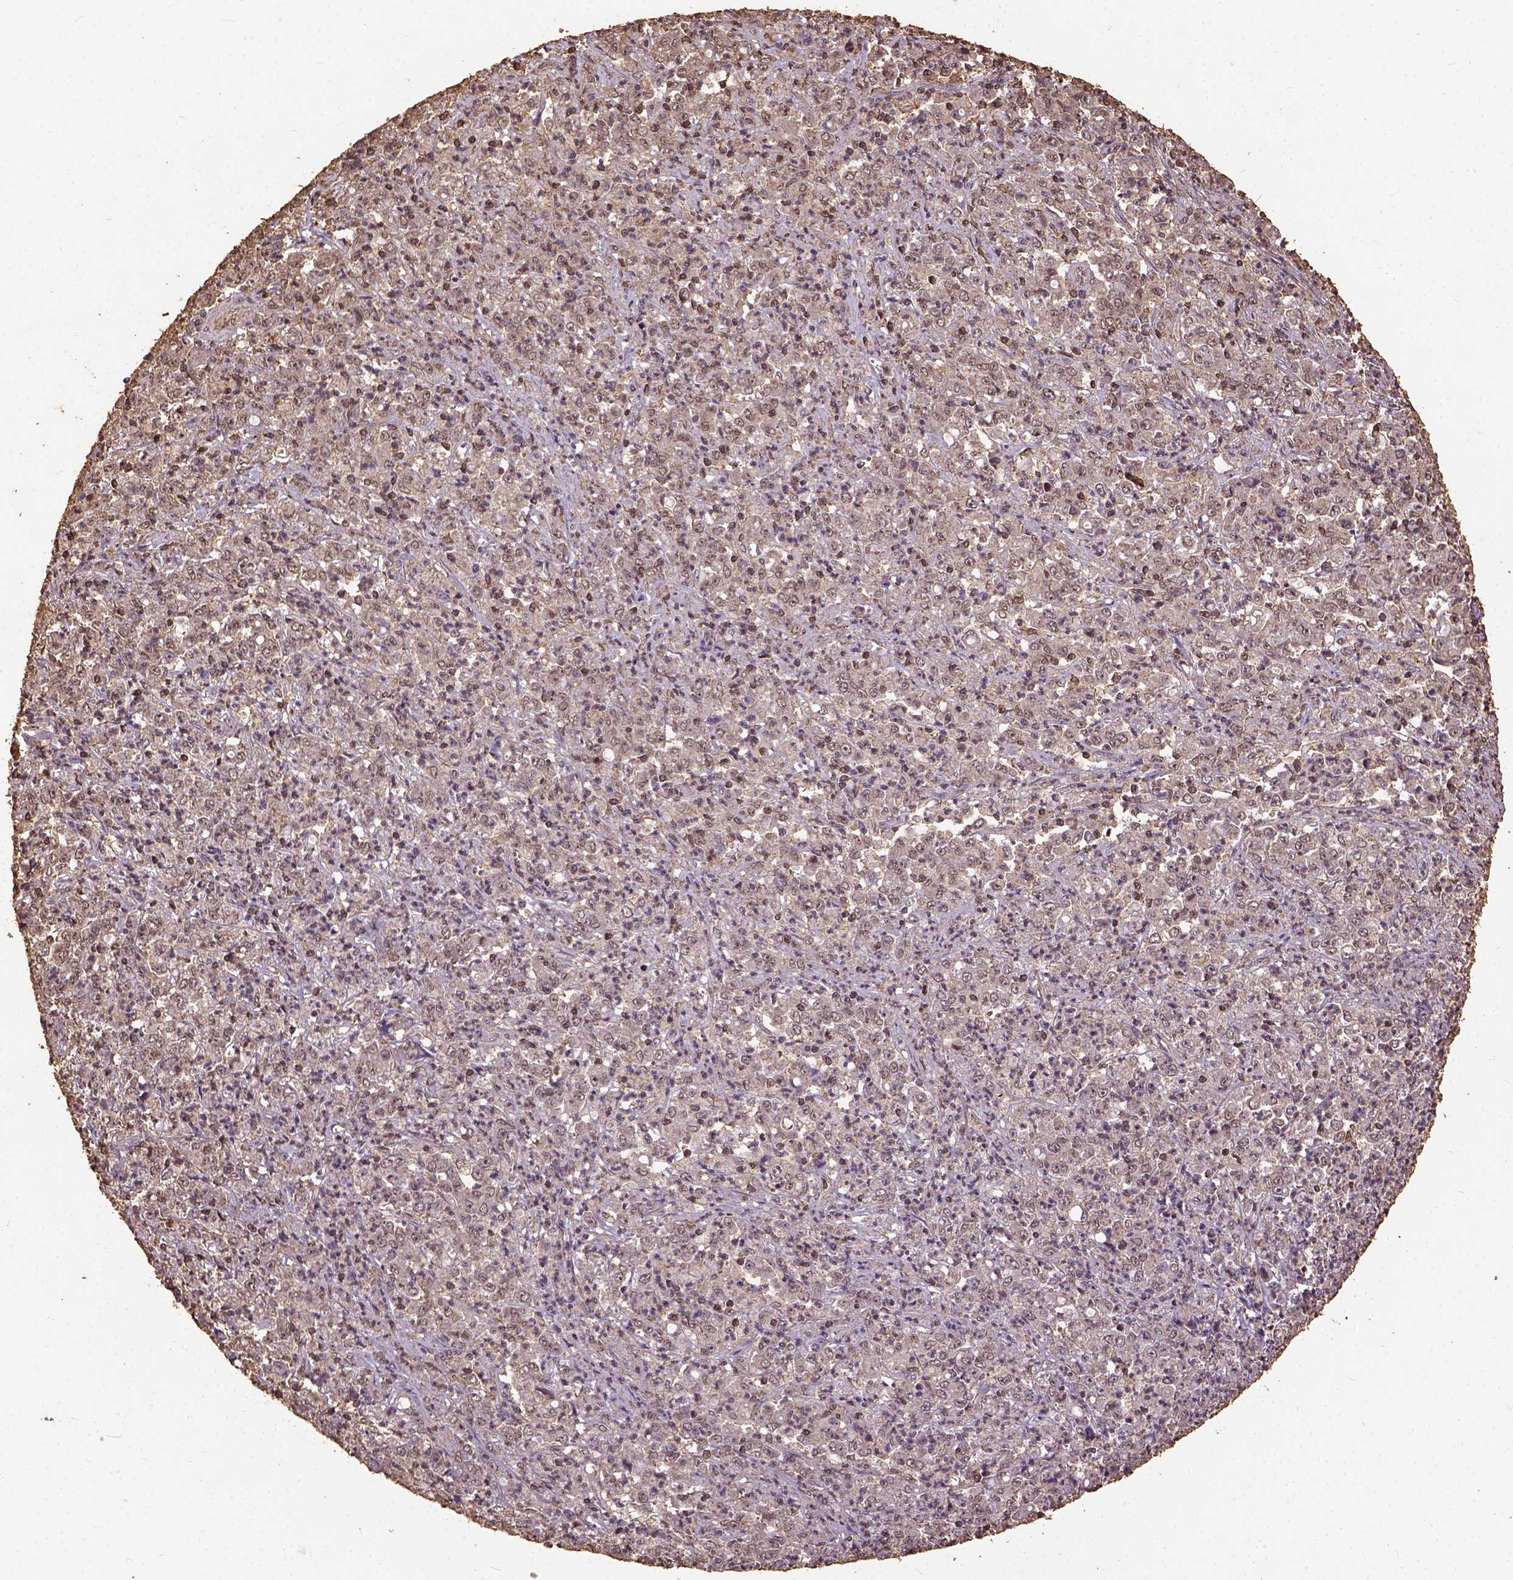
{"staining": {"intensity": "weak", "quantity": "25%-75%", "location": "nuclear"}, "tissue": "stomach cancer", "cell_type": "Tumor cells", "image_type": "cancer", "snomed": [{"axis": "morphology", "description": "Adenocarcinoma, NOS"}, {"axis": "topography", "description": "Stomach, lower"}], "caption": "Tumor cells display low levels of weak nuclear staining in about 25%-75% of cells in human adenocarcinoma (stomach).", "gene": "NACC1", "patient": {"sex": "female", "age": 71}}